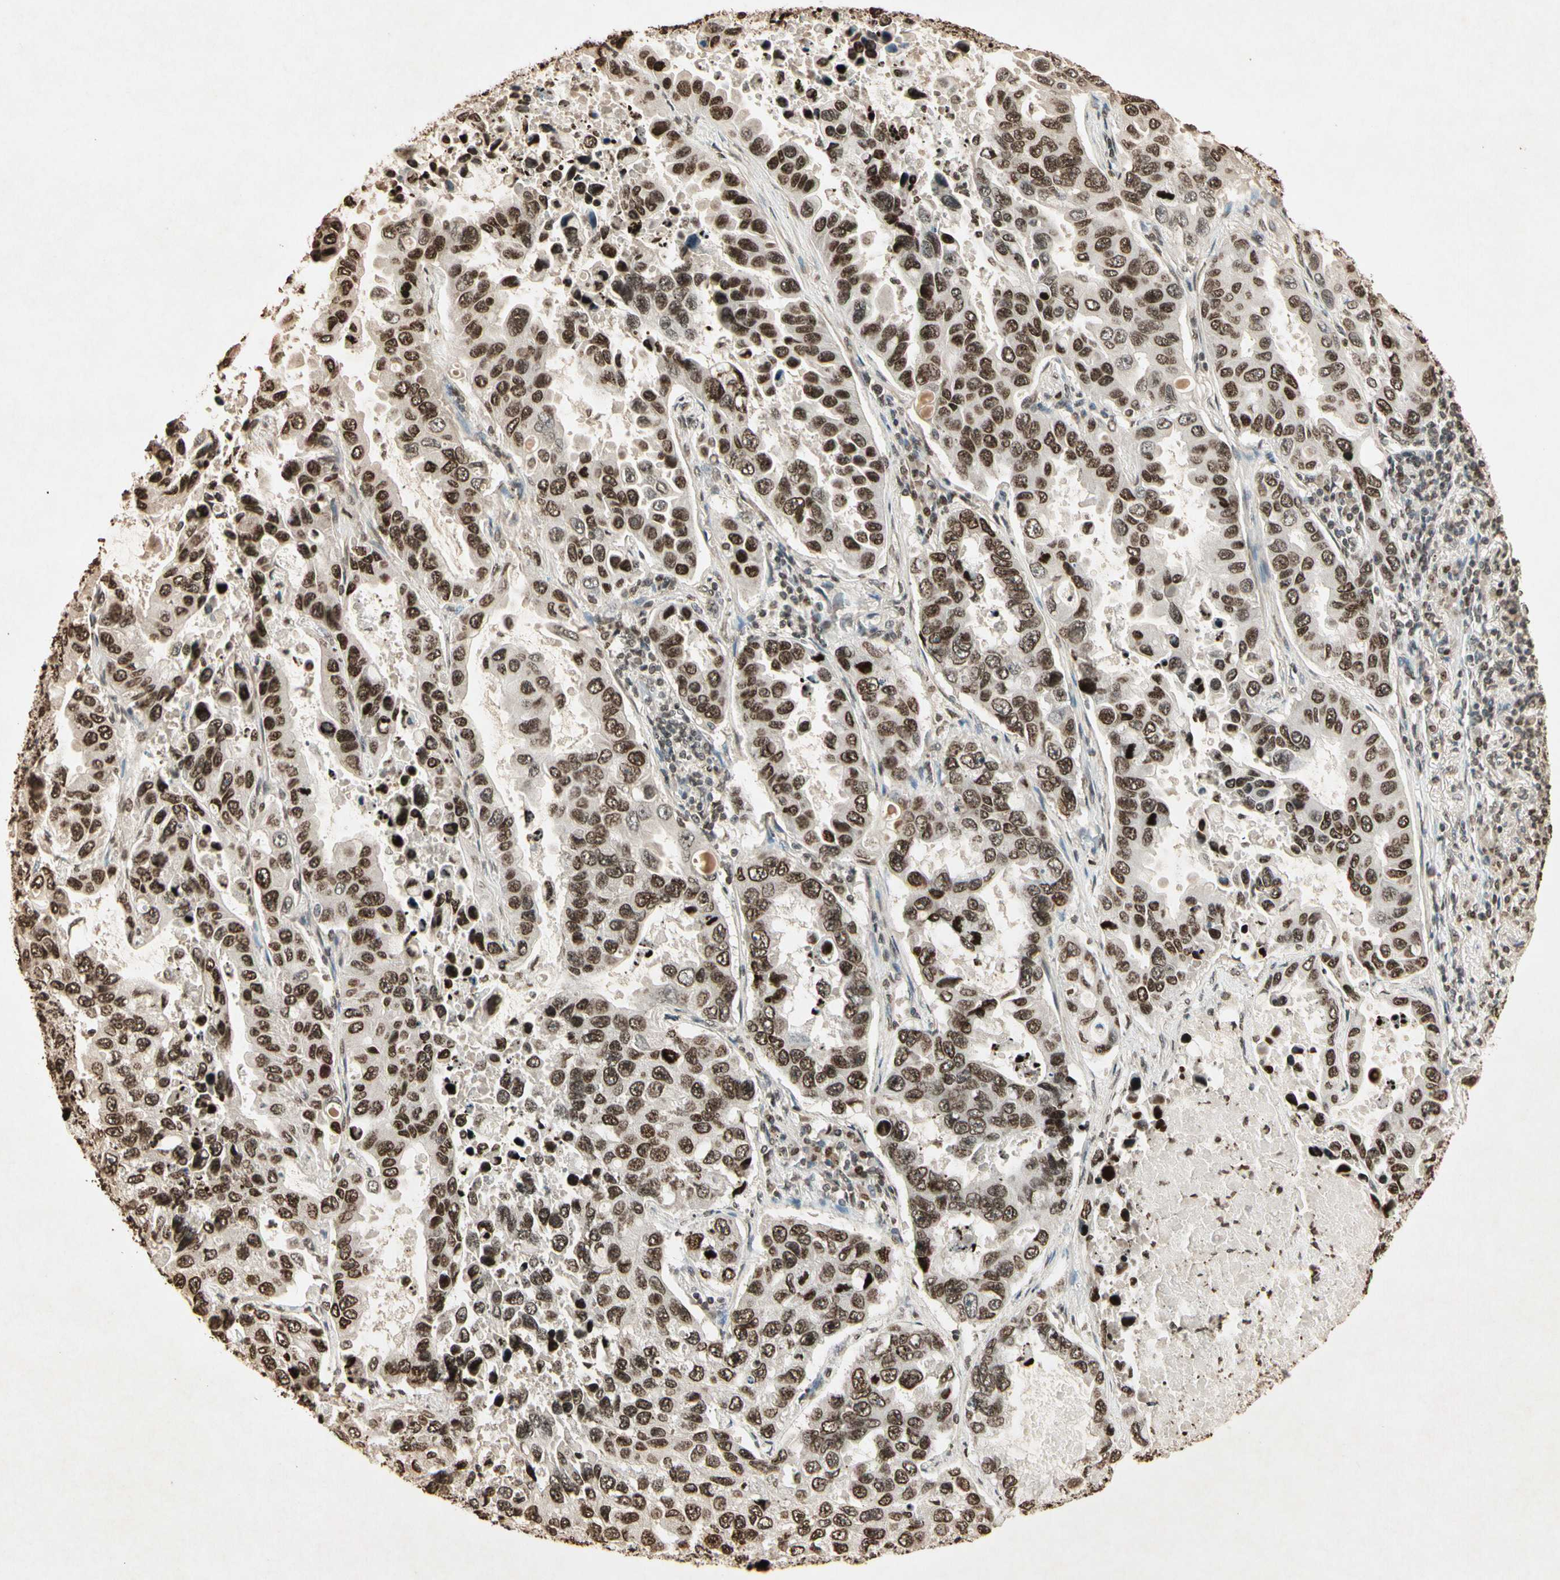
{"staining": {"intensity": "moderate", "quantity": "25%-75%", "location": "nuclear"}, "tissue": "lung cancer", "cell_type": "Tumor cells", "image_type": "cancer", "snomed": [{"axis": "morphology", "description": "Adenocarcinoma, NOS"}, {"axis": "topography", "description": "Lung"}], "caption": "This image shows lung cancer (adenocarcinoma) stained with immunohistochemistry (IHC) to label a protein in brown. The nuclear of tumor cells show moderate positivity for the protein. Nuclei are counter-stained blue.", "gene": "TOP1", "patient": {"sex": "male", "age": 64}}